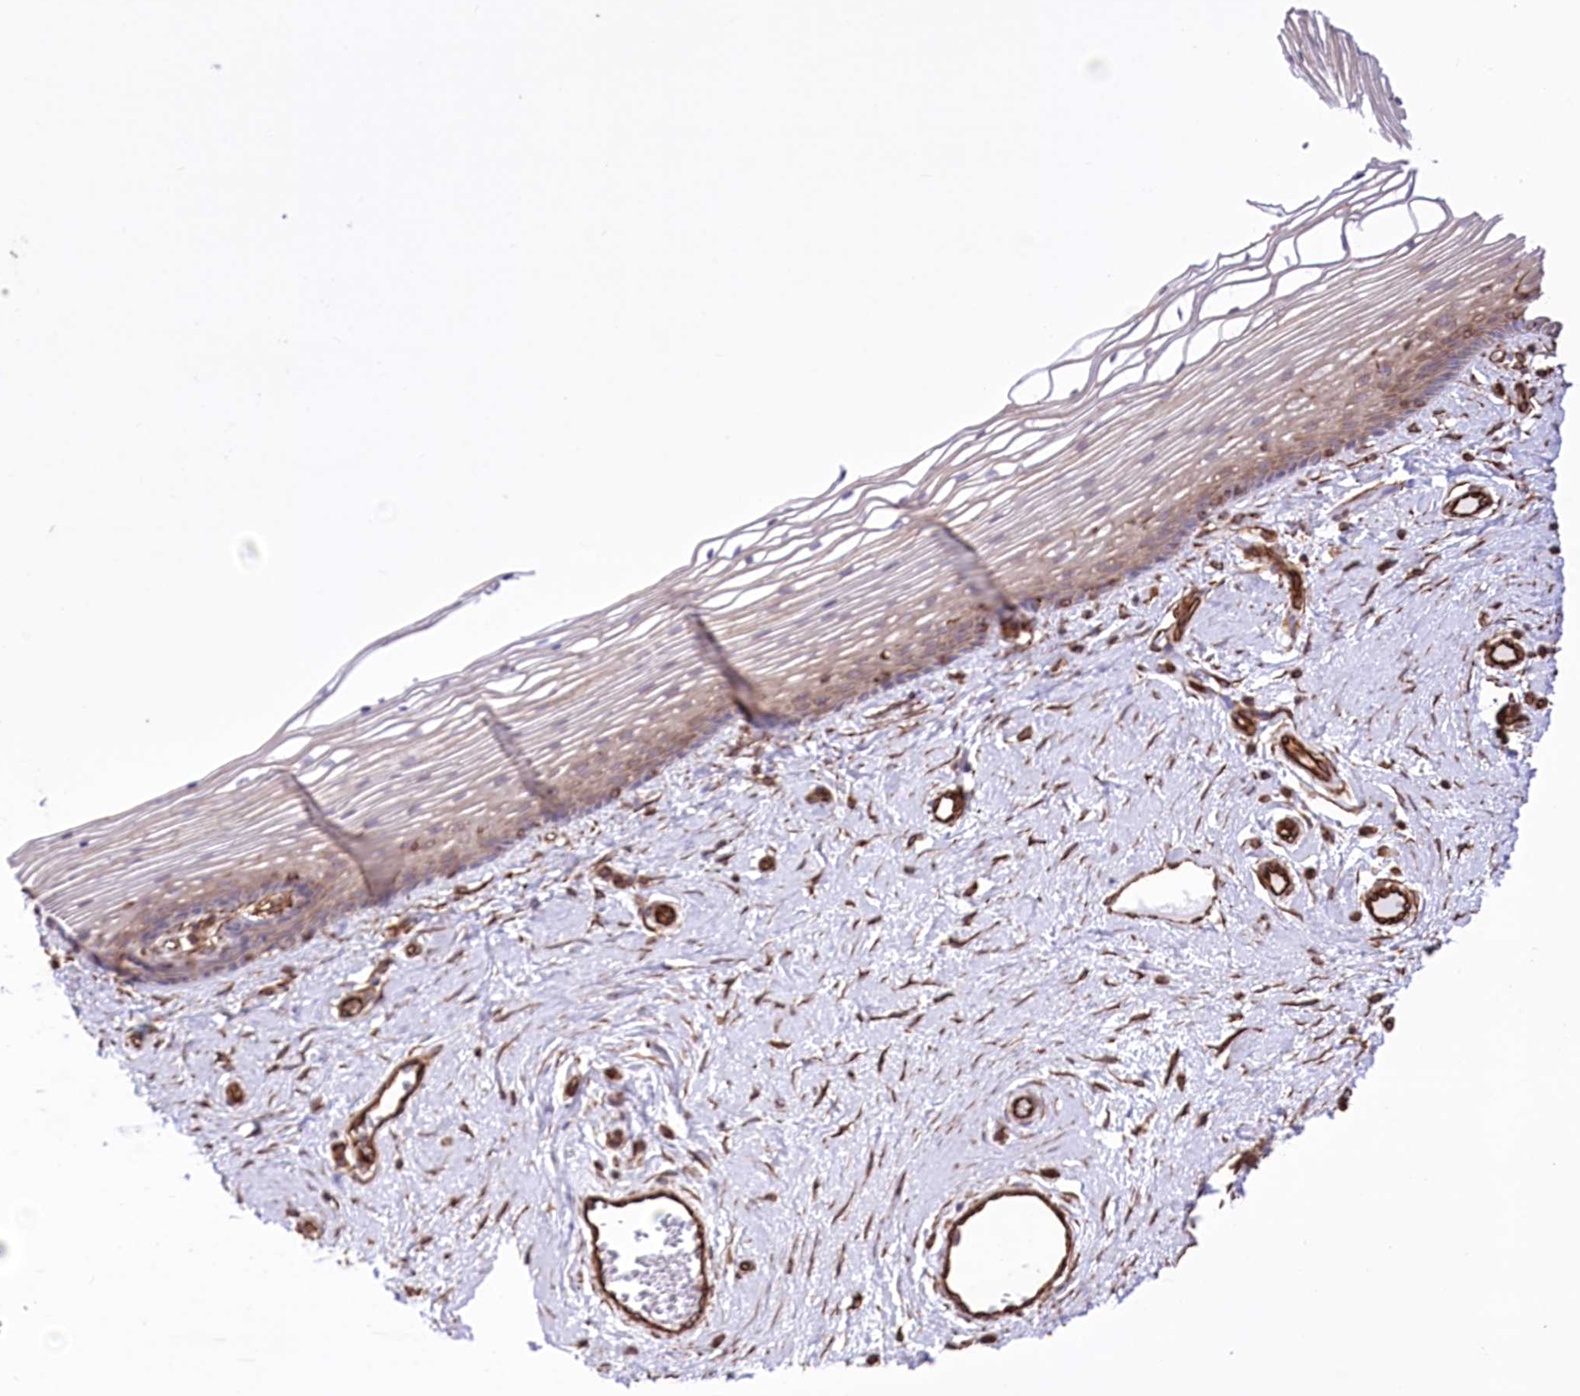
{"staining": {"intensity": "weak", "quantity": "<25%", "location": "cytoplasmic/membranous"}, "tissue": "vagina", "cell_type": "Squamous epithelial cells", "image_type": "normal", "snomed": [{"axis": "morphology", "description": "Normal tissue, NOS"}, {"axis": "topography", "description": "Vagina"}], "caption": "IHC image of unremarkable human vagina stained for a protein (brown), which reveals no staining in squamous epithelial cells.", "gene": "TTC1", "patient": {"sex": "female", "age": 46}}